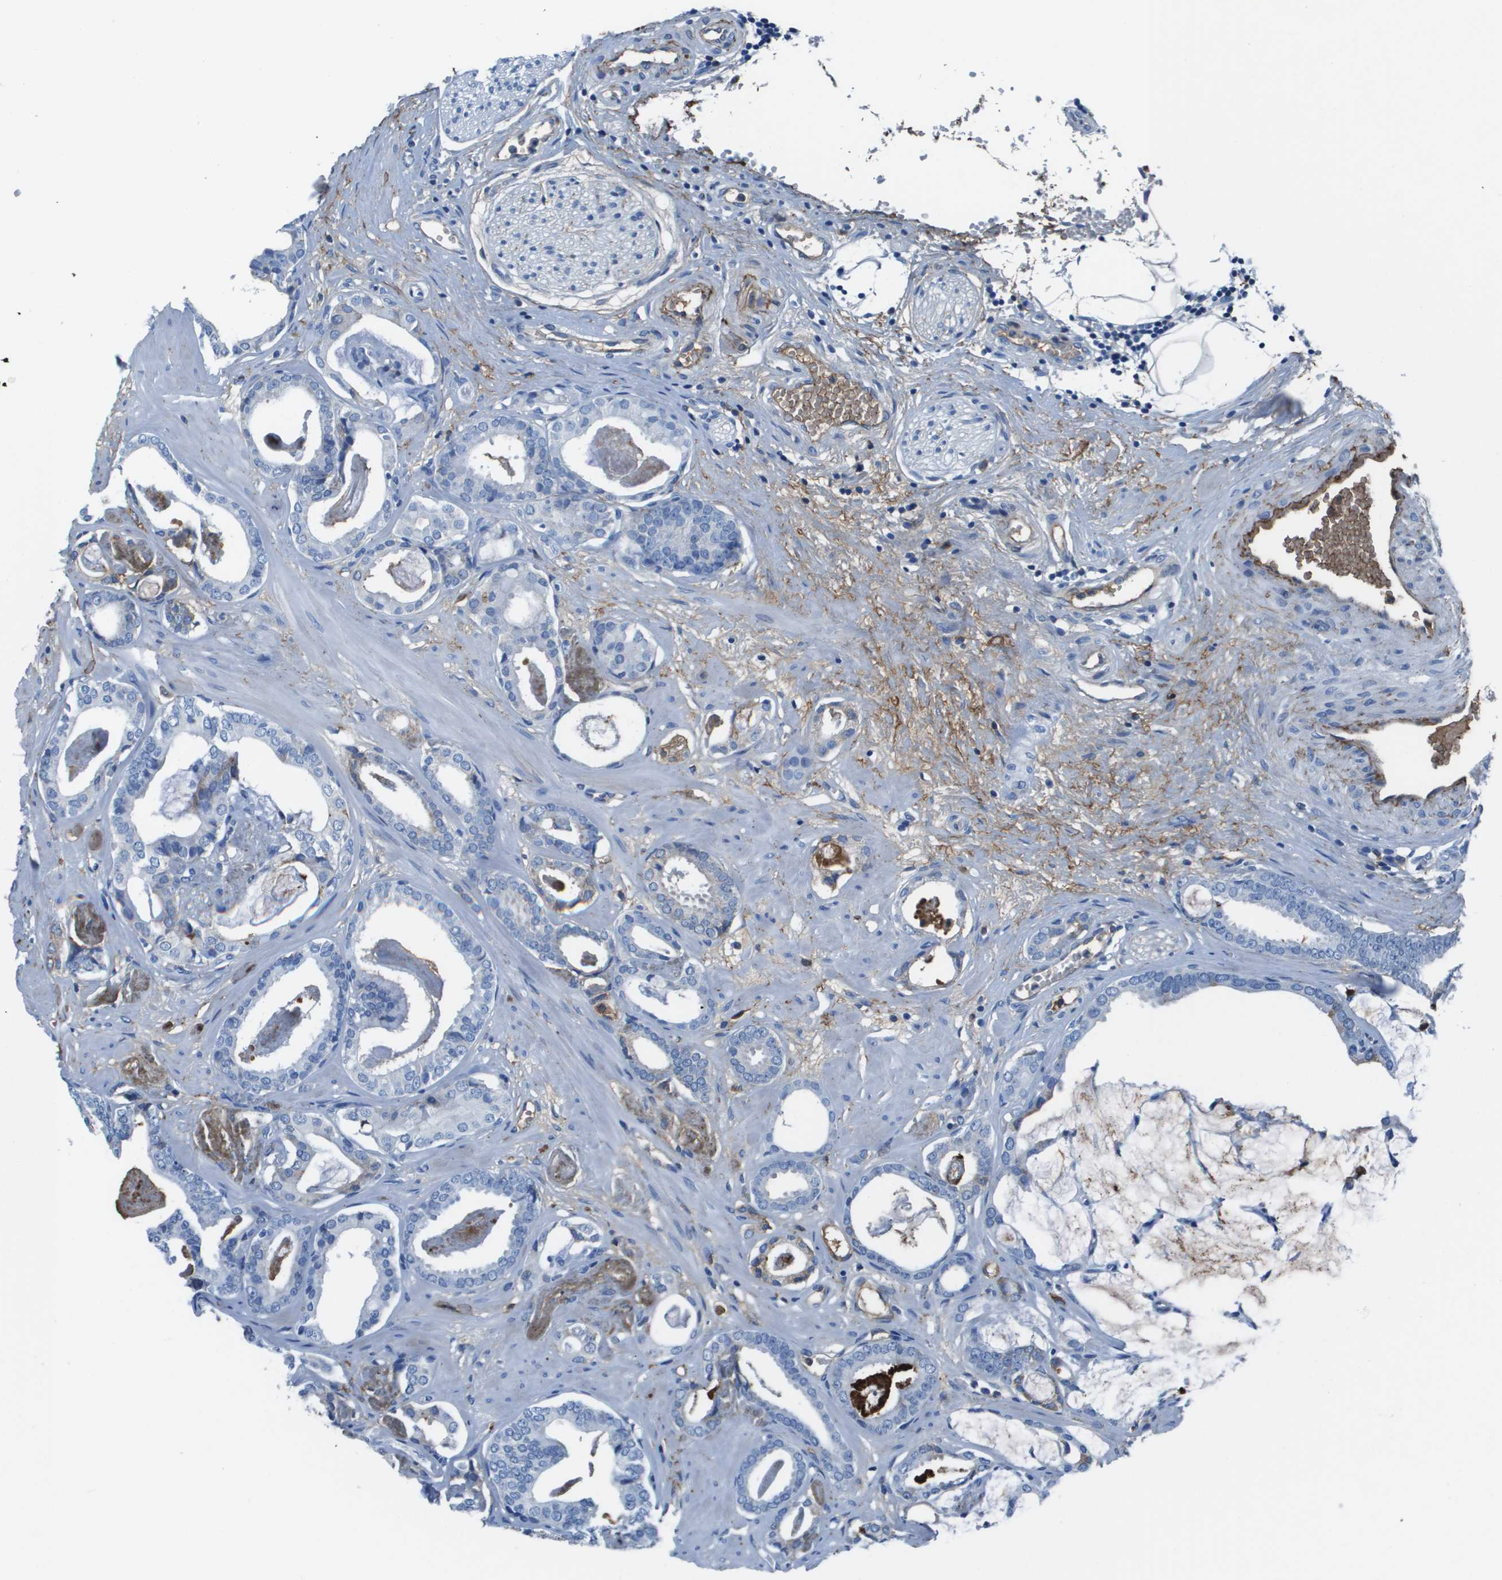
{"staining": {"intensity": "negative", "quantity": "none", "location": "none"}, "tissue": "prostate cancer", "cell_type": "Tumor cells", "image_type": "cancer", "snomed": [{"axis": "morphology", "description": "Adenocarcinoma, Low grade"}, {"axis": "topography", "description": "Prostate"}], "caption": "Tumor cells show no significant staining in prostate adenocarcinoma (low-grade).", "gene": "VTN", "patient": {"sex": "male", "age": 53}}